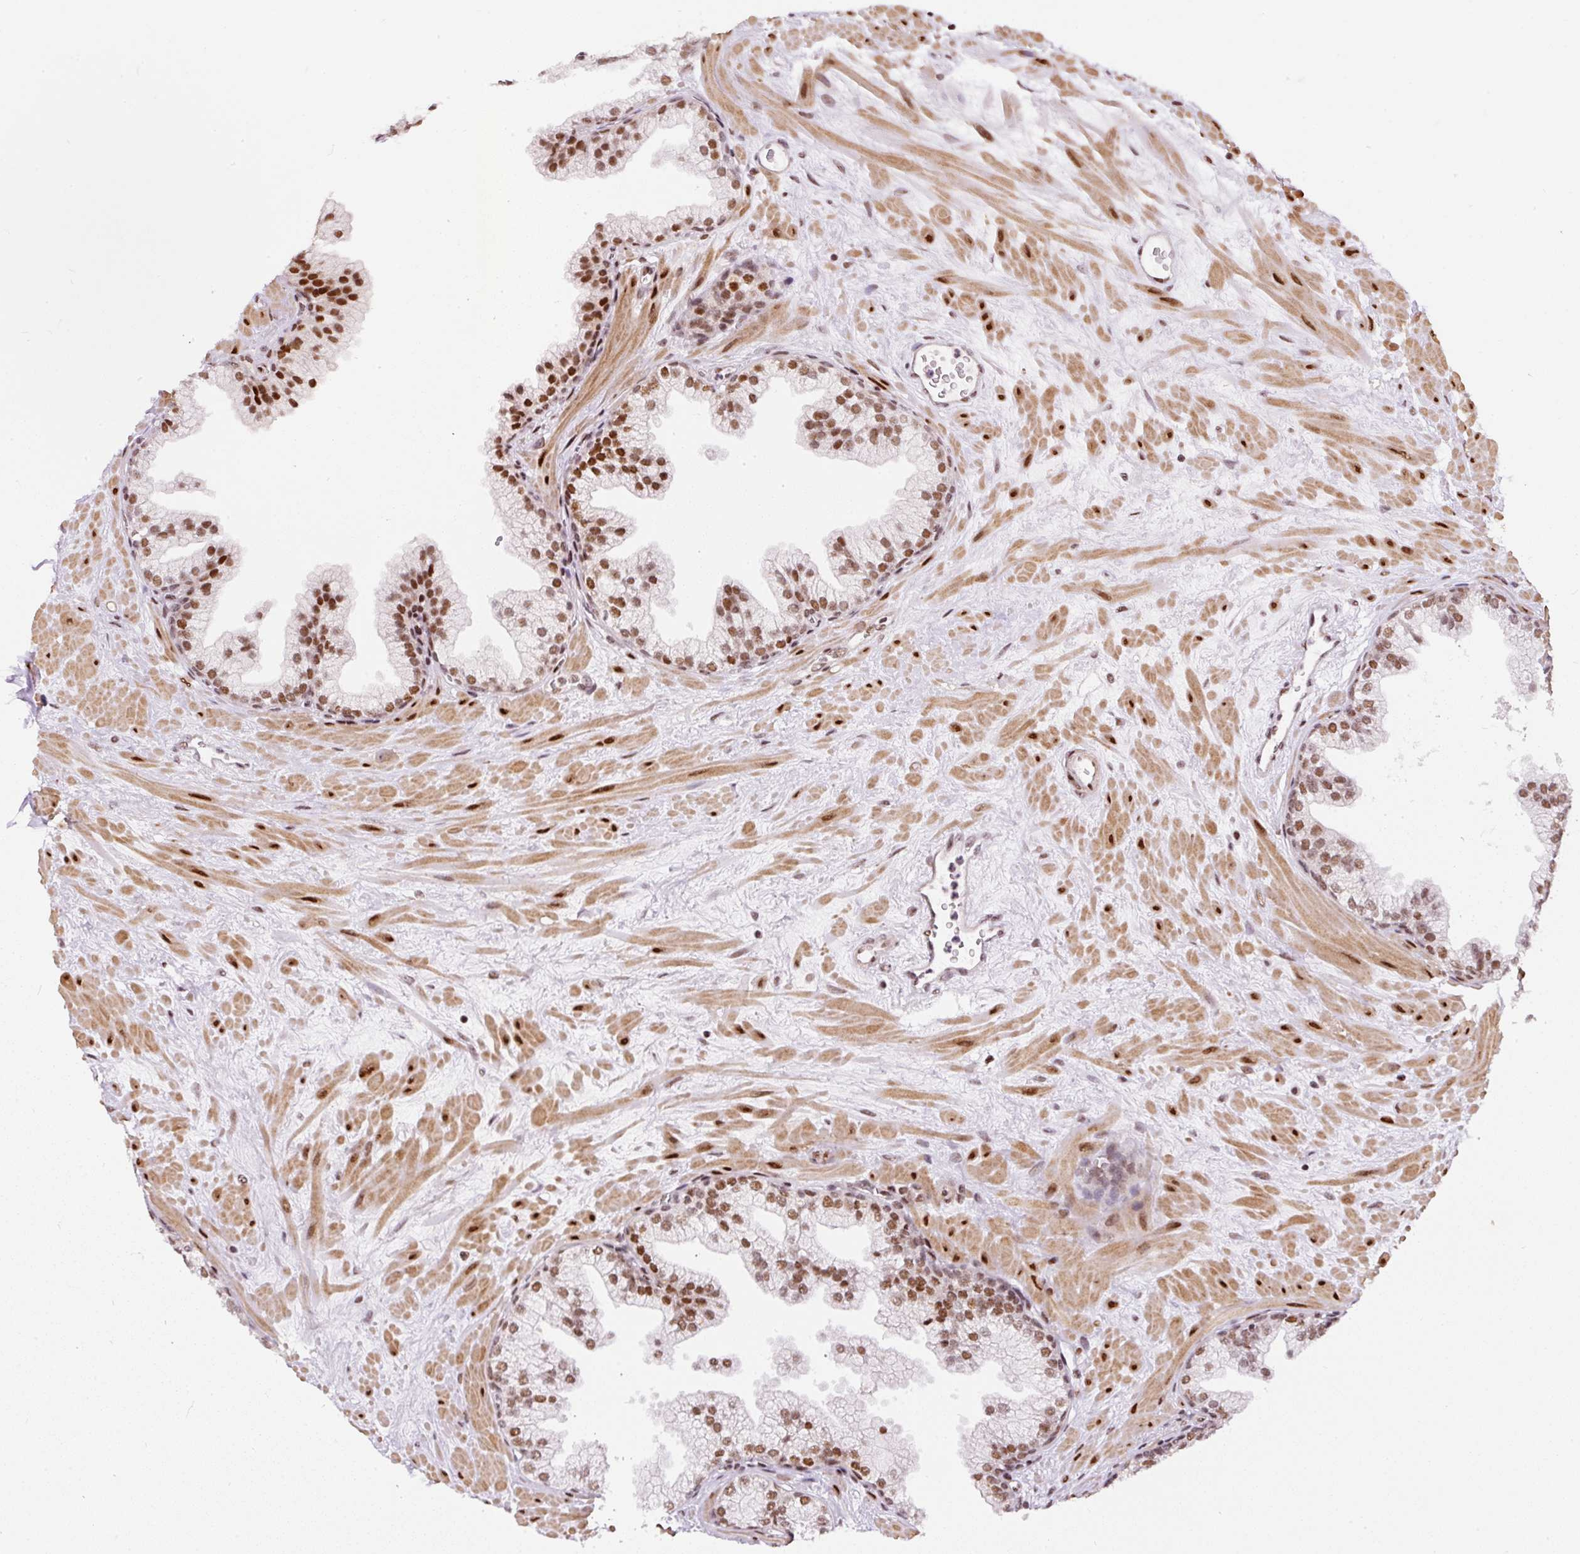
{"staining": {"intensity": "strong", "quantity": ">75%", "location": "nuclear"}, "tissue": "prostate", "cell_type": "Glandular cells", "image_type": "normal", "snomed": [{"axis": "morphology", "description": "Normal tissue, NOS"}, {"axis": "topography", "description": "Prostate"}, {"axis": "topography", "description": "Peripheral nerve tissue"}], "caption": "About >75% of glandular cells in benign prostate demonstrate strong nuclear protein expression as visualized by brown immunohistochemical staining.", "gene": "HNRNPC", "patient": {"sex": "male", "age": 61}}